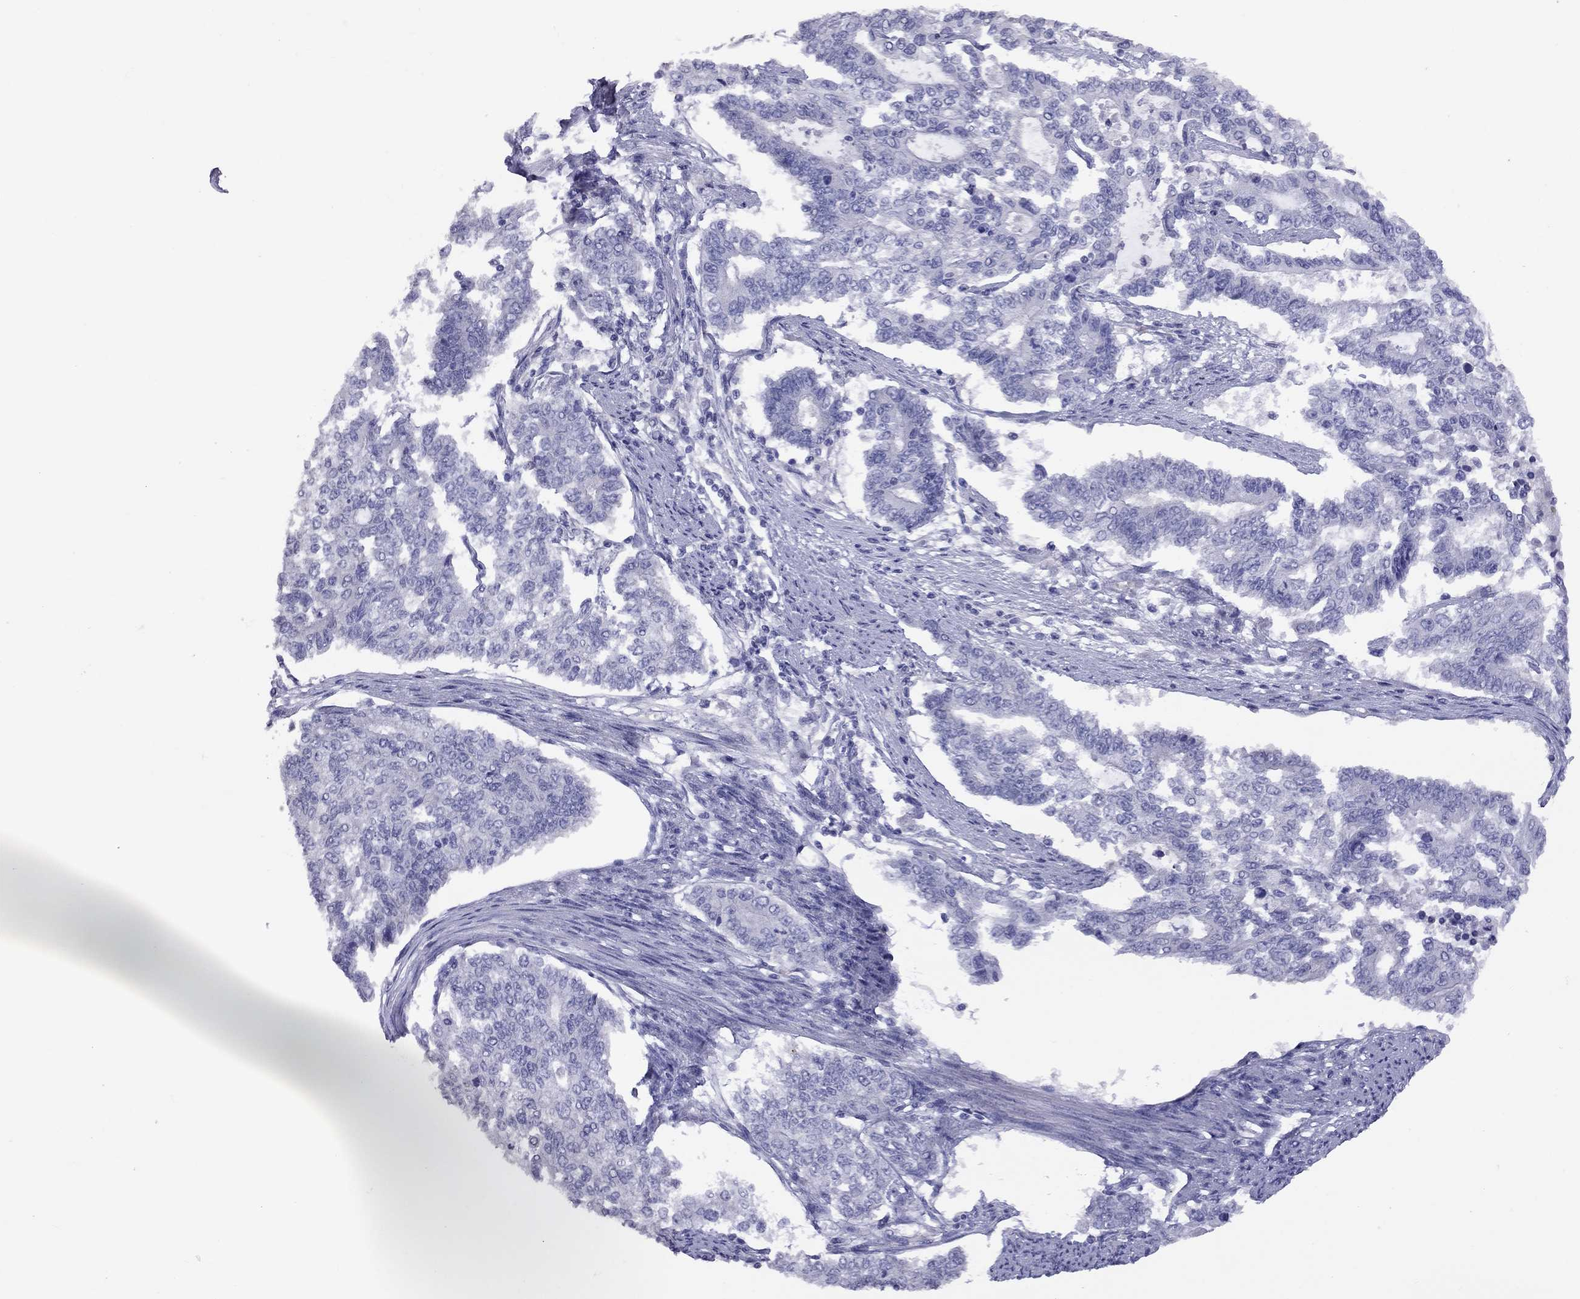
{"staining": {"intensity": "negative", "quantity": "none", "location": "none"}, "tissue": "endometrial cancer", "cell_type": "Tumor cells", "image_type": "cancer", "snomed": [{"axis": "morphology", "description": "Adenocarcinoma, NOS"}, {"axis": "topography", "description": "Uterus"}], "caption": "Endometrial cancer (adenocarcinoma) stained for a protein using immunohistochemistry (IHC) exhibits no staining tumor cells.", "gene": "MUC16", "patient": {"sex": "female", "age": 59}}